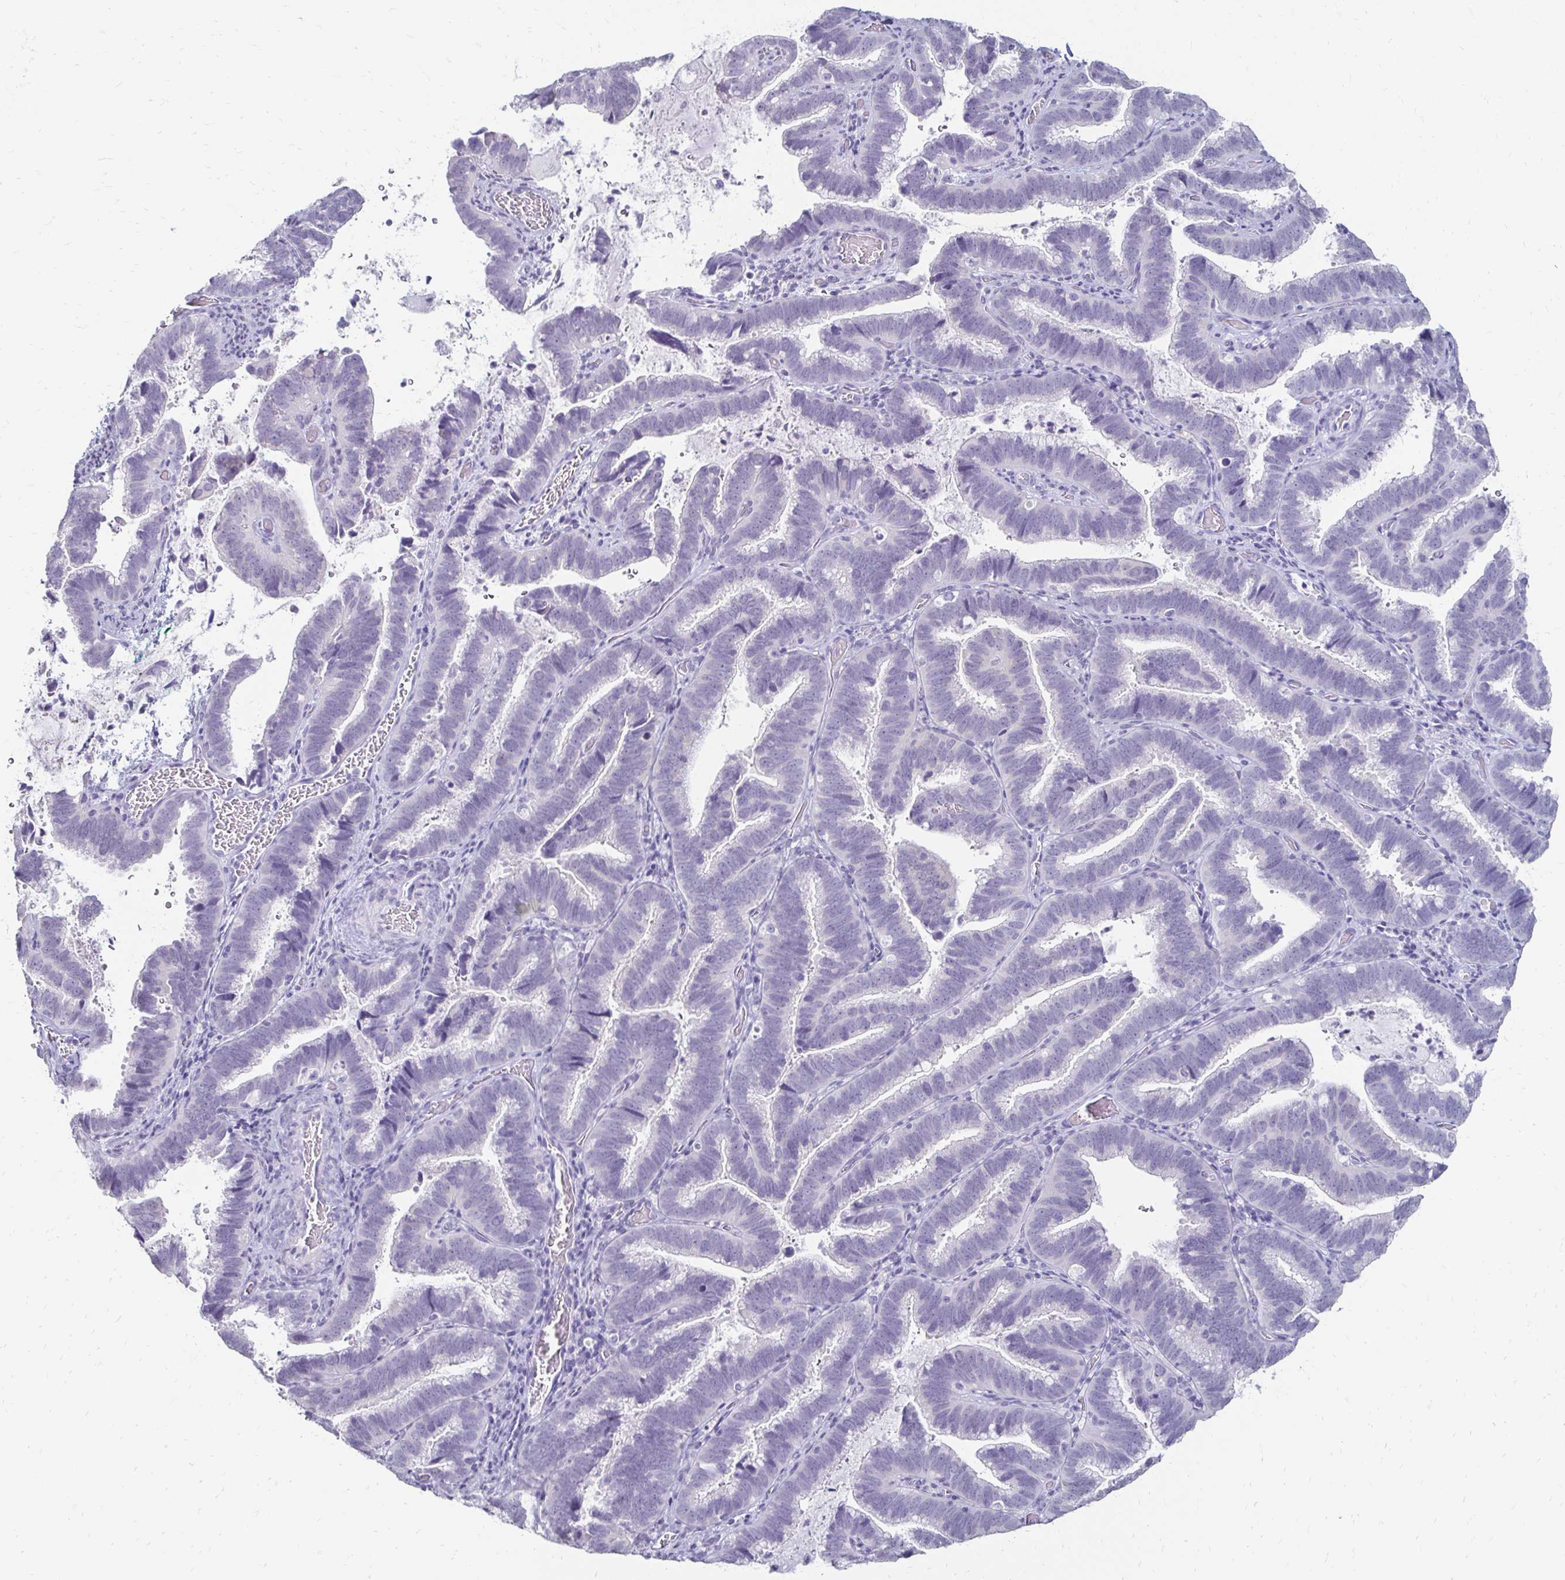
{"staining": {"intensity": "negative", "quantity": "none", "location": "none"}, "tissue": "cervical cancer", "cell_type": "Tumor cells", "image_type": "cancer", "snomed": [{"axis": "morphology", "description": "Adenocarcinoma, NOS"}, {"axis": "topography", "description": "Cervix"}], "caption": "An immunohistochemistry (IHC) photomicrograph of cervical cancer (adenocarcinoma) is shown. There is no staining in tumor cells of cervical cancer (adenocarcinoma). (Immunohistochemistry, brightfield microscopy, high magnification).", "gene": "TOMM34", "patient": {"sex": "female", "age": 61}}